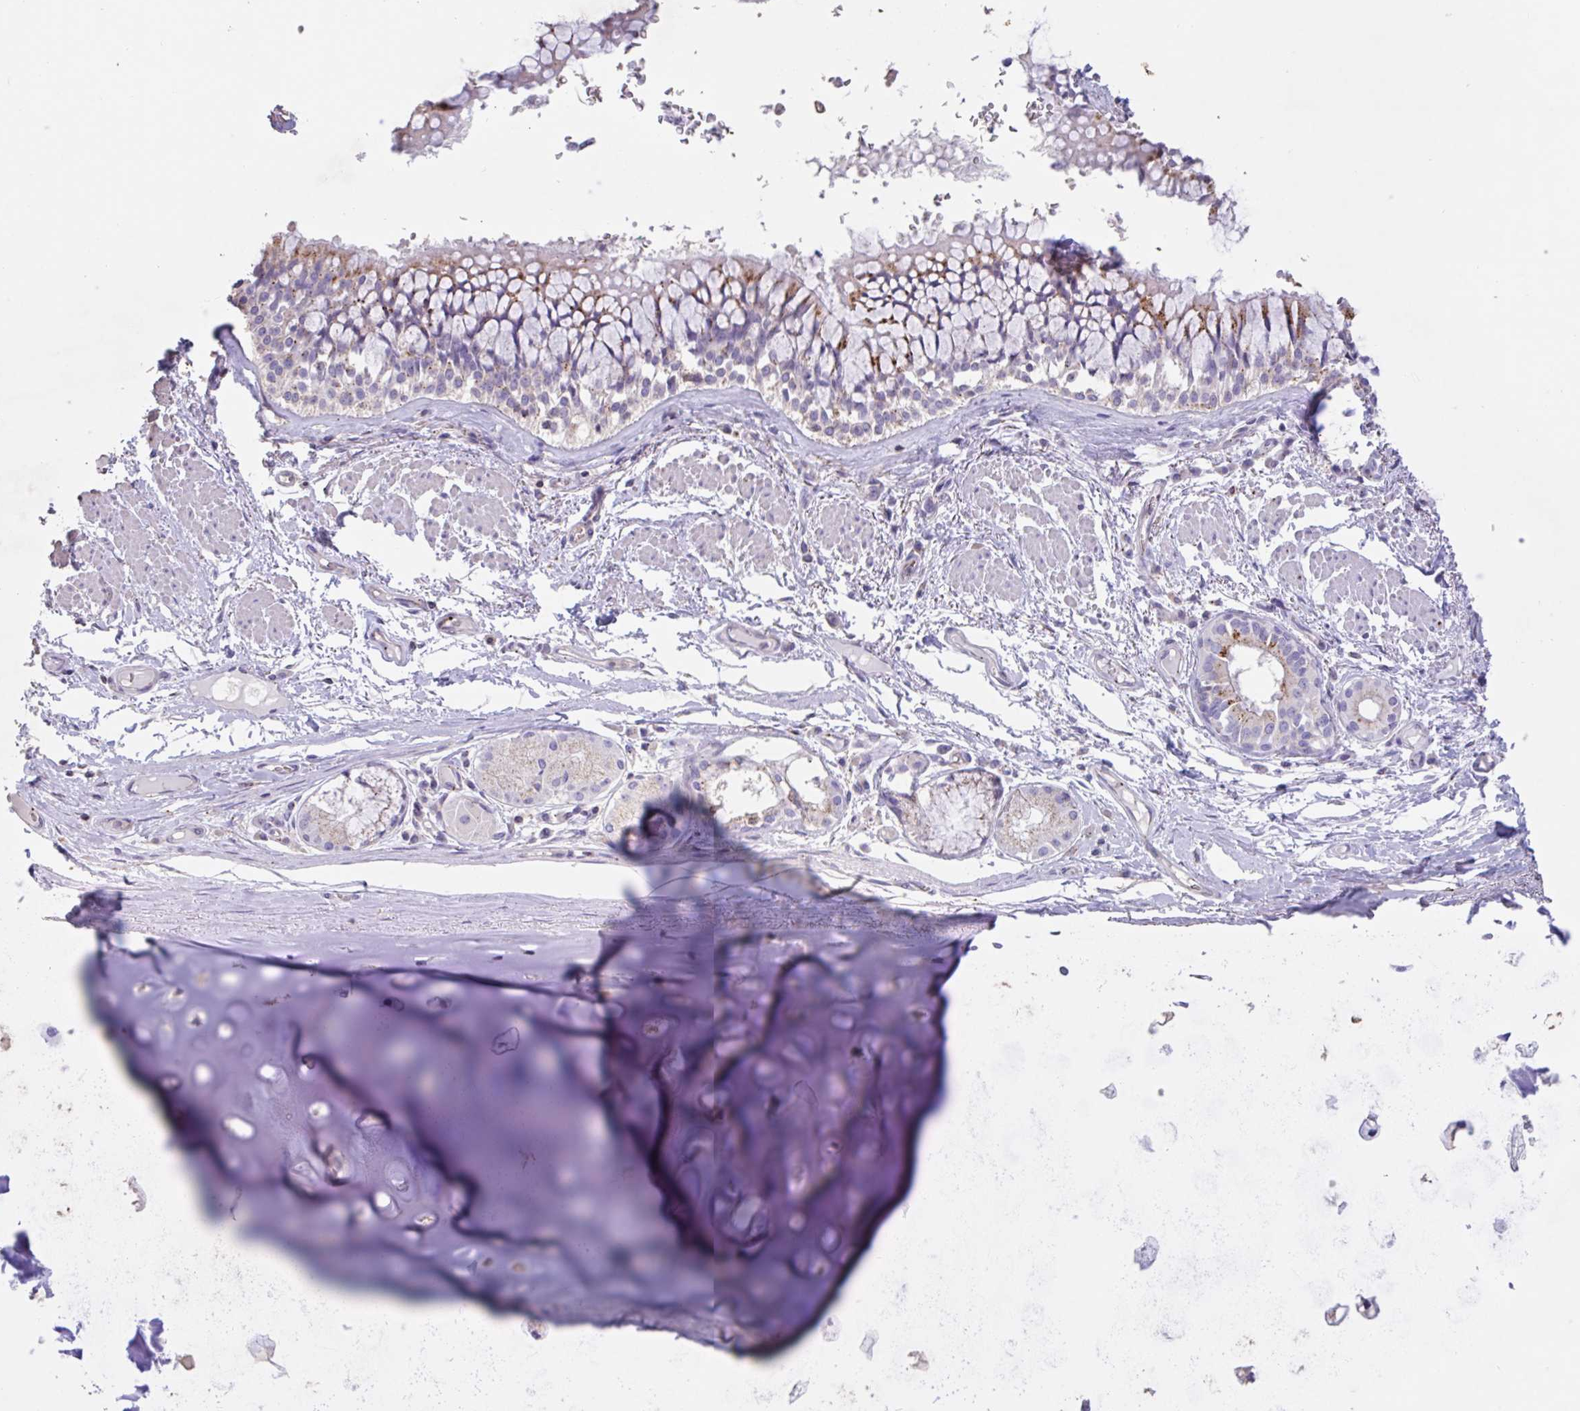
{"staining": {"intensity": "negative", "quantity": "none", "location": "none"}, "tissue": "adipose tissue", "cell_type": "Adipocytes", "image_type": "normal", "snomed": [{"axis": "morphology", "description": "Normal tissue, NOS"}, {"axis": "topography", "description": "Cartilage tissue"}, {"axis": "topography", "description": "Bronchus"}], "caption": "DAB (3,3'-diaminobenzidine) immunohistochemical staining of benign human adipose tissue reveals no significant expression in adipocytes.", "gene": "CHMP5", "patient": {"sex": "male", "age": 64}}